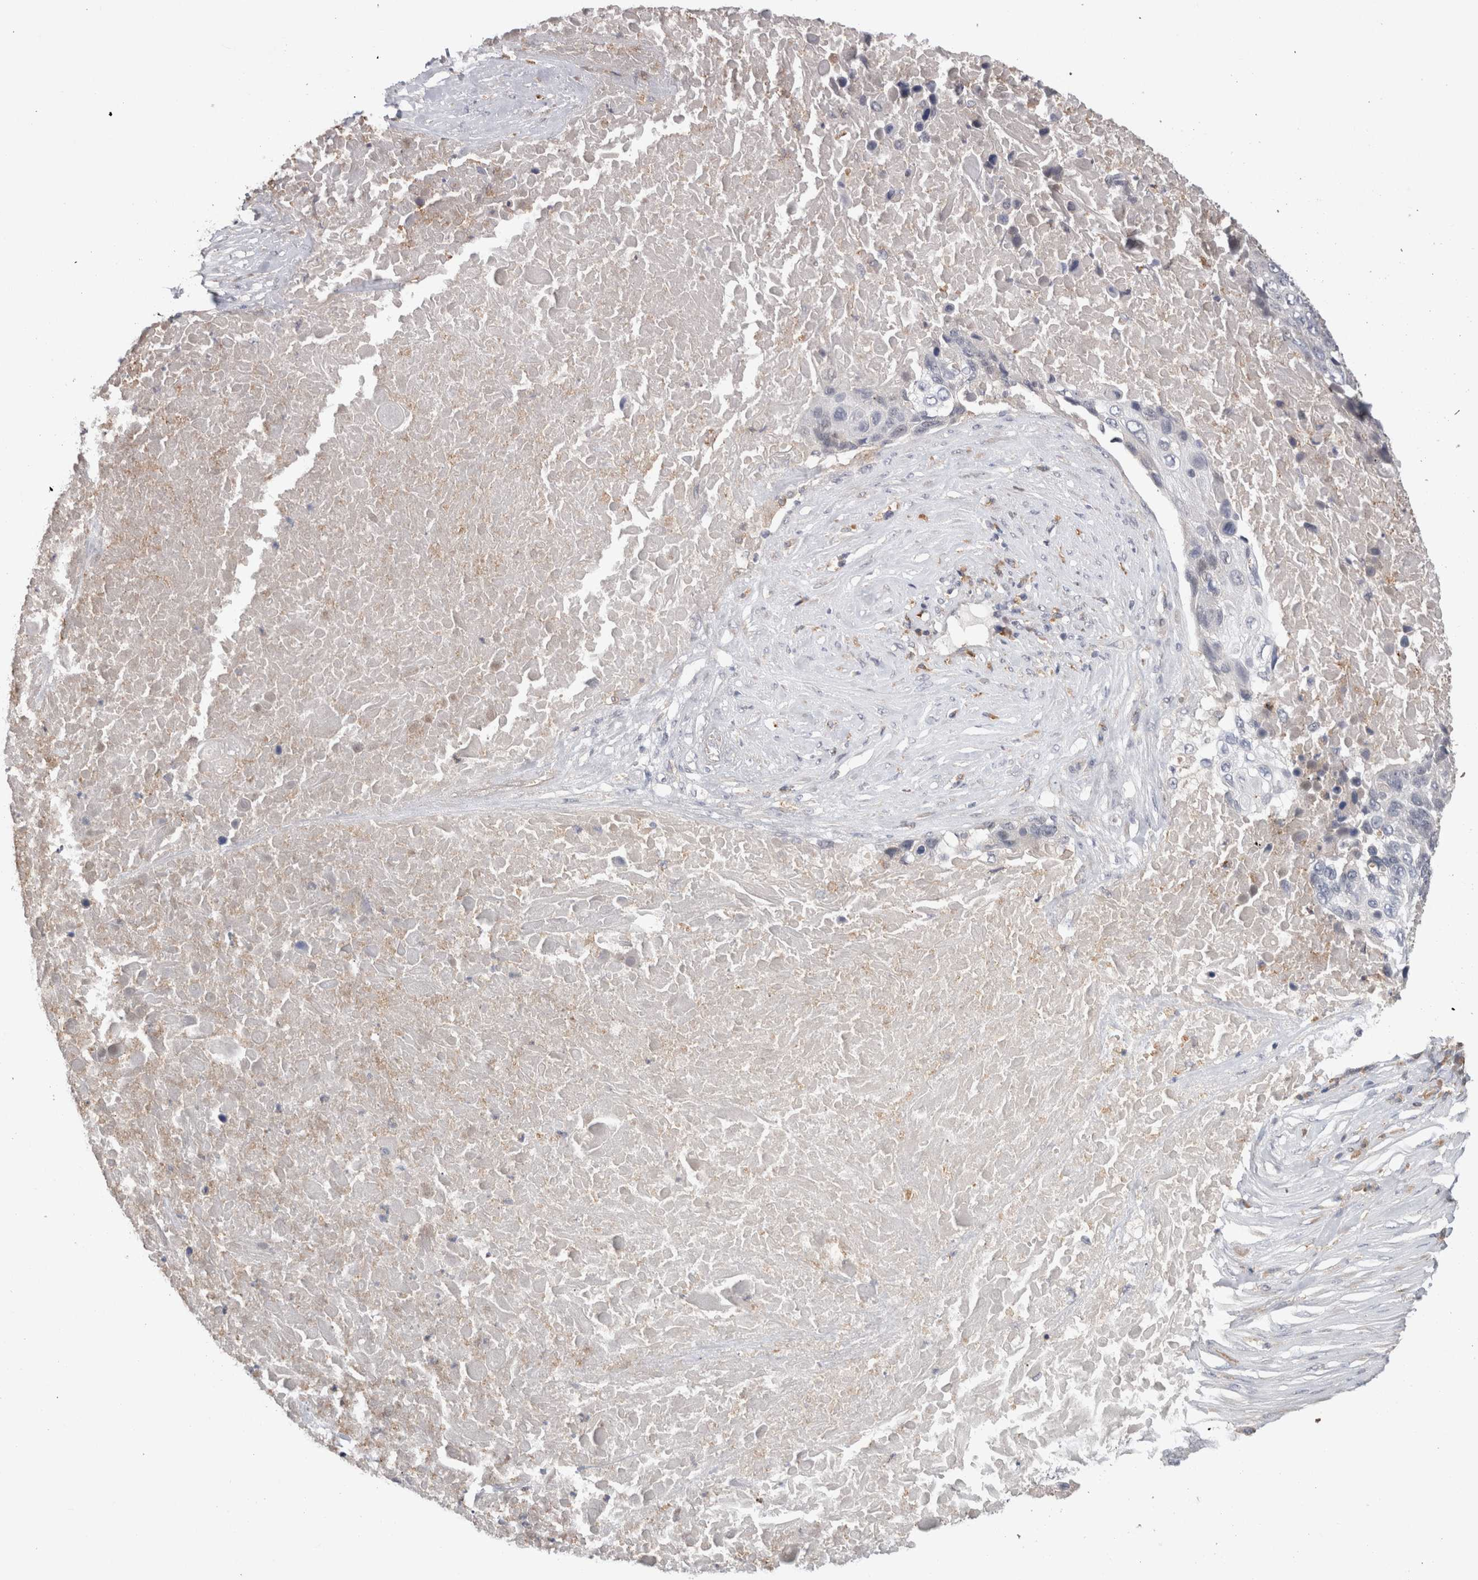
{"staining": {"intensity": "negative", "quantity": "none", "location": "none"}, "tissue": "lung cancer", "cell_type": "Tumor cells", "image_type": "cancer", "snomed": [{"axis": "morphology", "description": "Squamous cell carcinoma, NOS"}, {"axis": "topography", "description": "Lung"}], "caption": "Tumor cells show no significant staining in lung cancer (squamous cell carcinoma).", "gene": "VSIG4", "patient": {"sex": "male", "age": 66}}